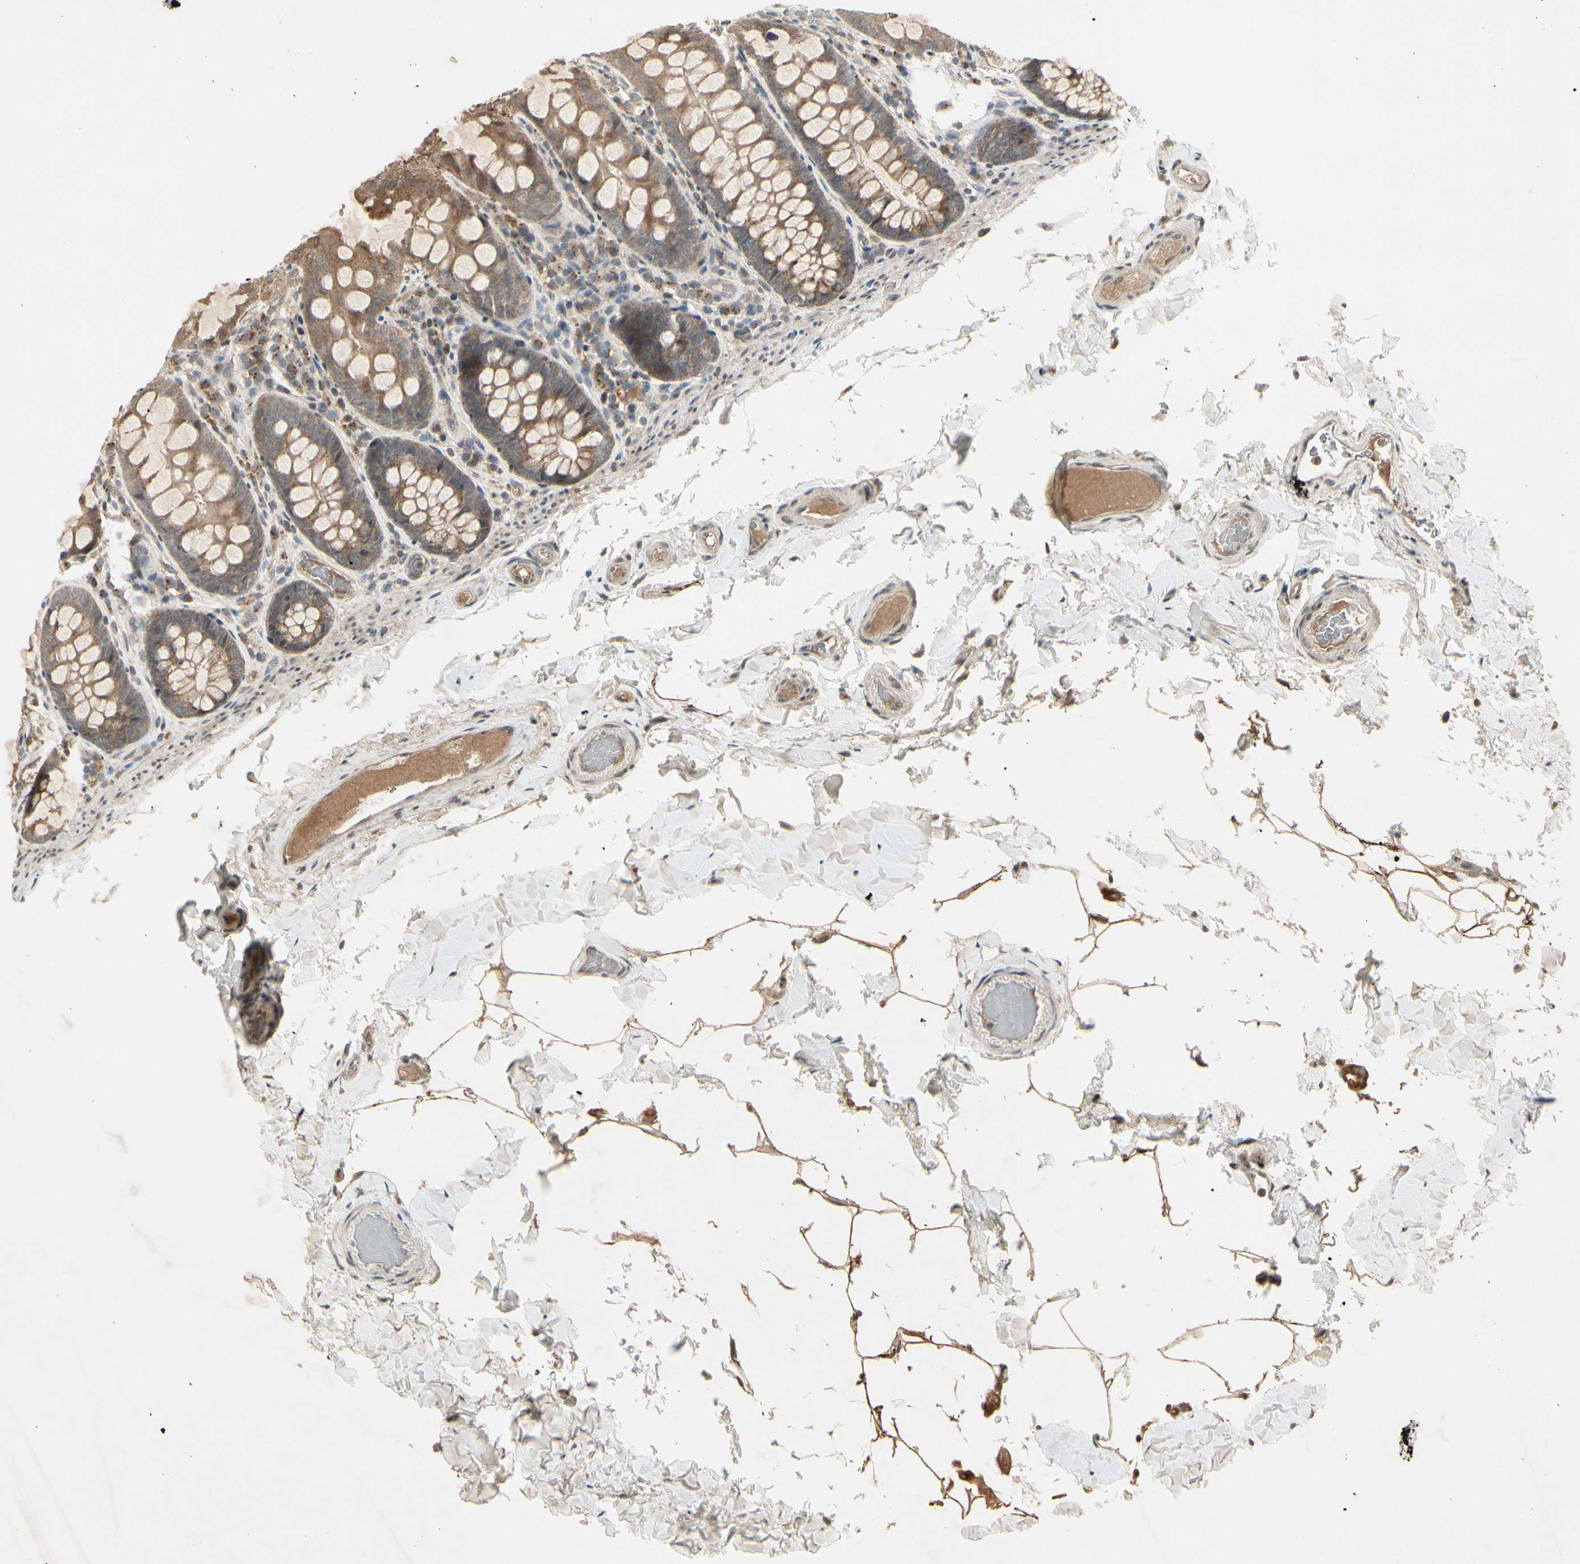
{"staining": {"intensity": "moderate", "quantity": ">75%", "location": "cytoplasmic/membranous"}, "tissue": "colon", "cell_type": "Endothelial cells", "image_type": "normal", "snomed": [{"axis": "morphology", "description": "Normal tissue, NOS"}, {"axis": "topography", "description": "Colon"}], "caption": "Colon stained for a protein exhibits moderate cytoplasmic/membranous positivity in endothelial cells. (Stains: DAB in brown, nuclei in blue, Microscopy: brightfield microscopy at high magnification).", "gene": "FHDC1", "patient": {"sex": "female", "age": 61}}